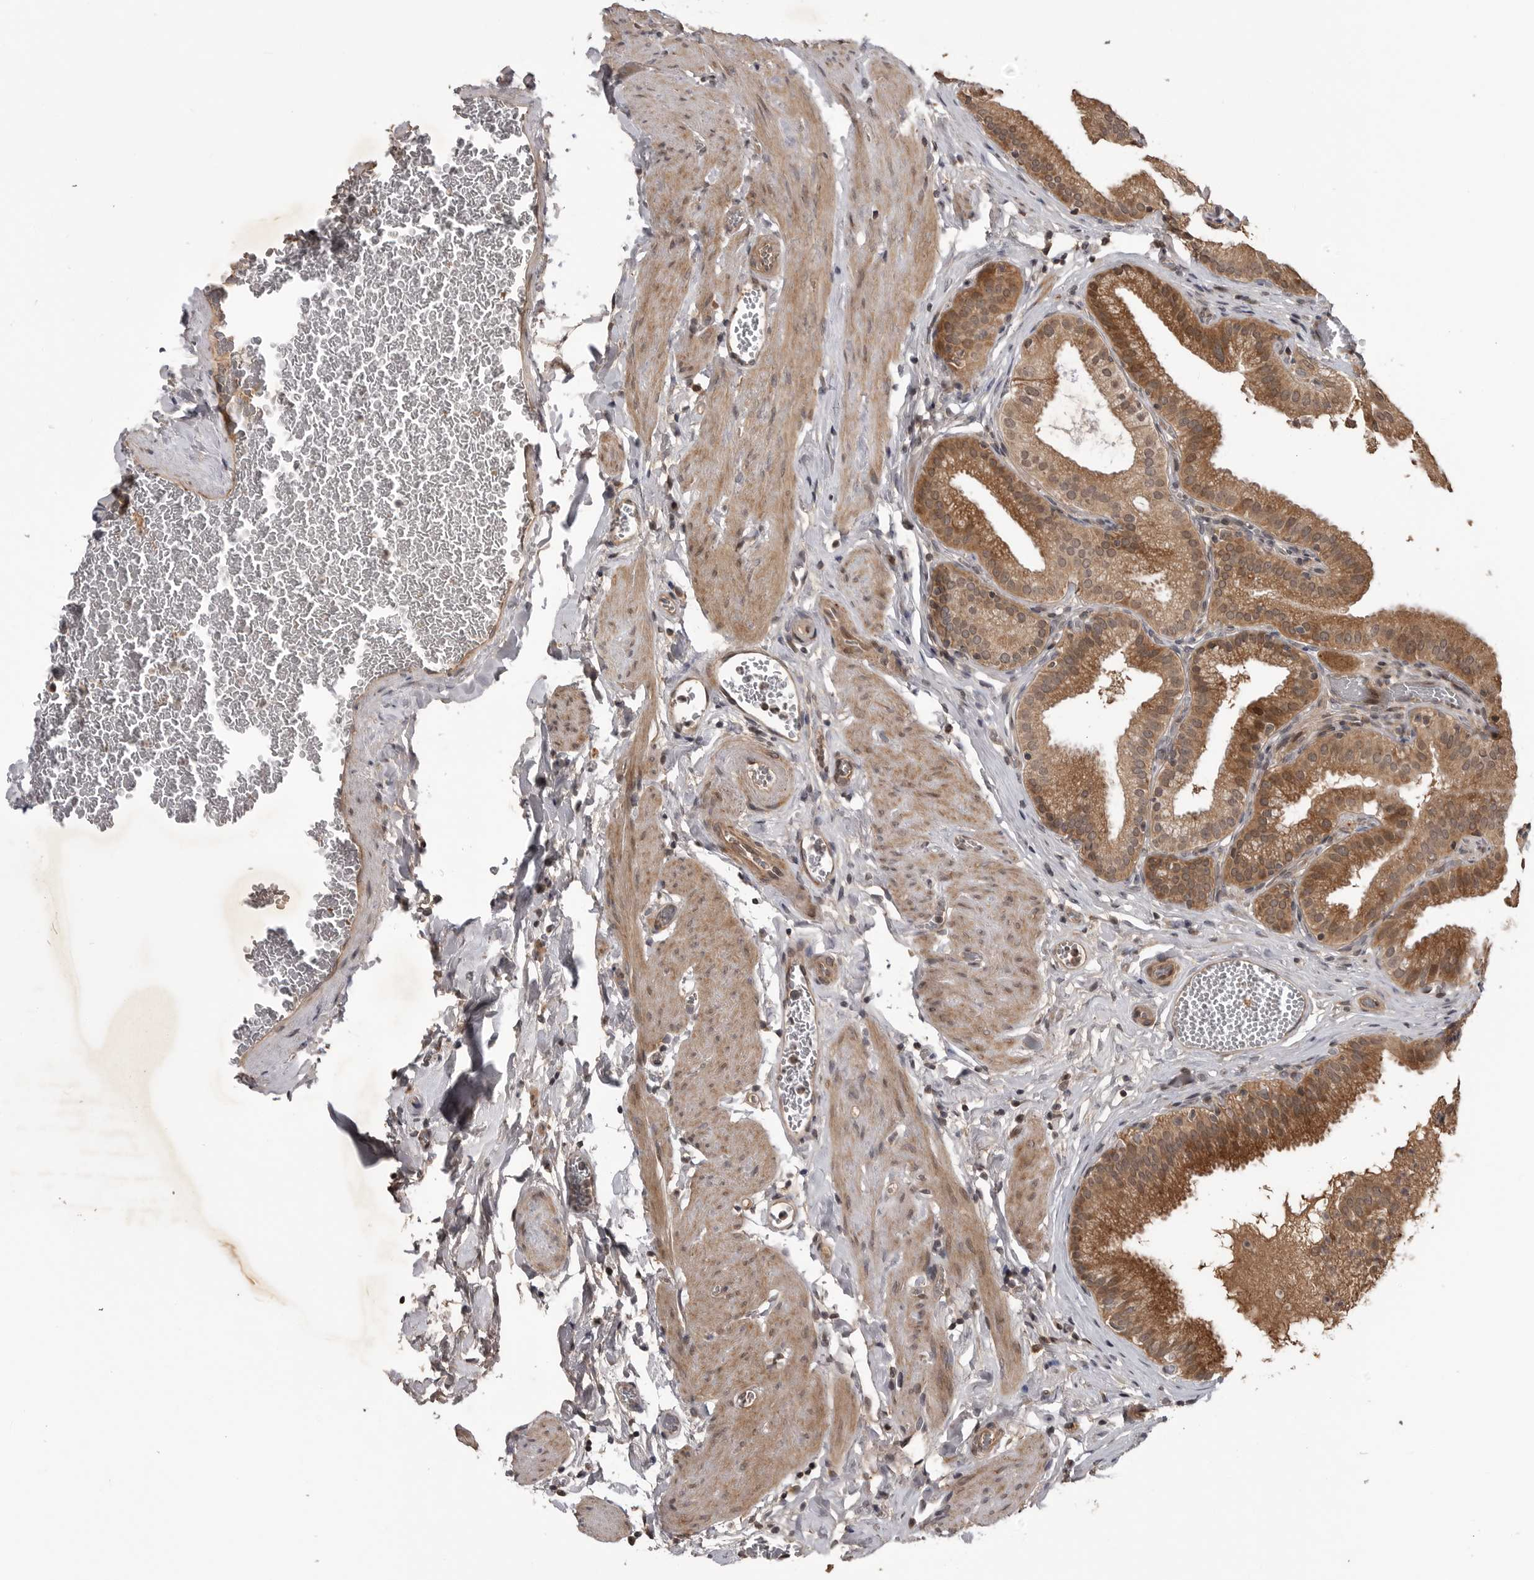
{"staining": {"intensity": "moderate", "quantity": ">75%", "location": "cytoplasmic/membranous,nuclear"}, "tissue": "gallbladder", "cell_type": "Glandular cells", "image_type": "normal", "snomed": [{"axis": "morphology", "description": "Normal tissue, NOS"}, {"axis": "topography", "description": "Gallbladder"}], "caption": "Normal gallbladder shows moderate cytoplasmic/membranous,nuclear staining in approximately >75% of glandular cells.", "gene": "AKAP7", "patient": {"sex": "male", "age": 54}}